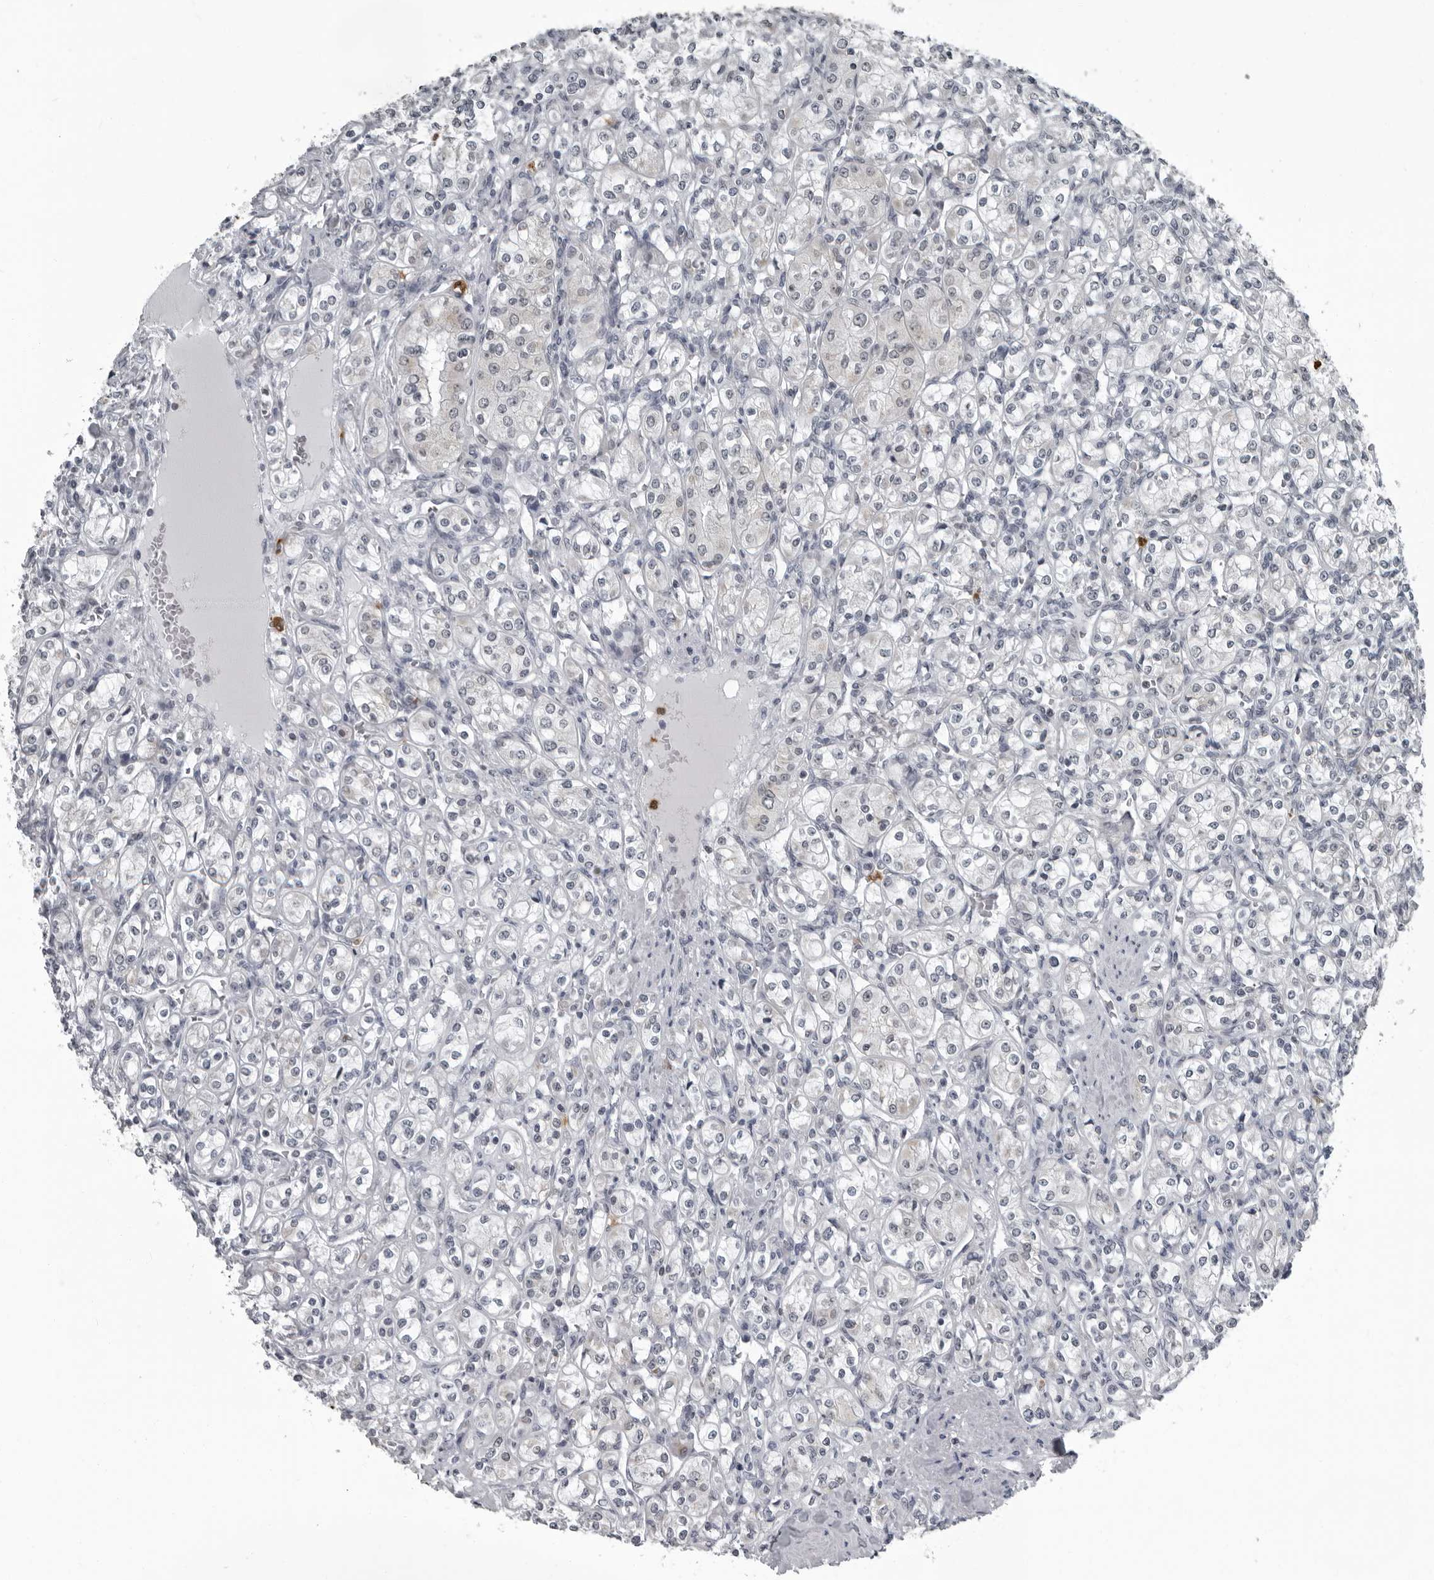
{"staining": {"intensity": "negative", "quantity": "none", "location": "none"}, "tissue": "renal cancer", "cell_type": "Tumor cells", "image_type": "cancer", "snomed": [{"axis": "morphology", "description": "Adenocarcinoma, NOS"}, {"axis": "topography", "description": "Kidney"}], "caption": "The micrograph displays no staining of tumor cells in renal cancer.", "gene": "RTCA", "patient": {"sex": "male", "age": 77}}